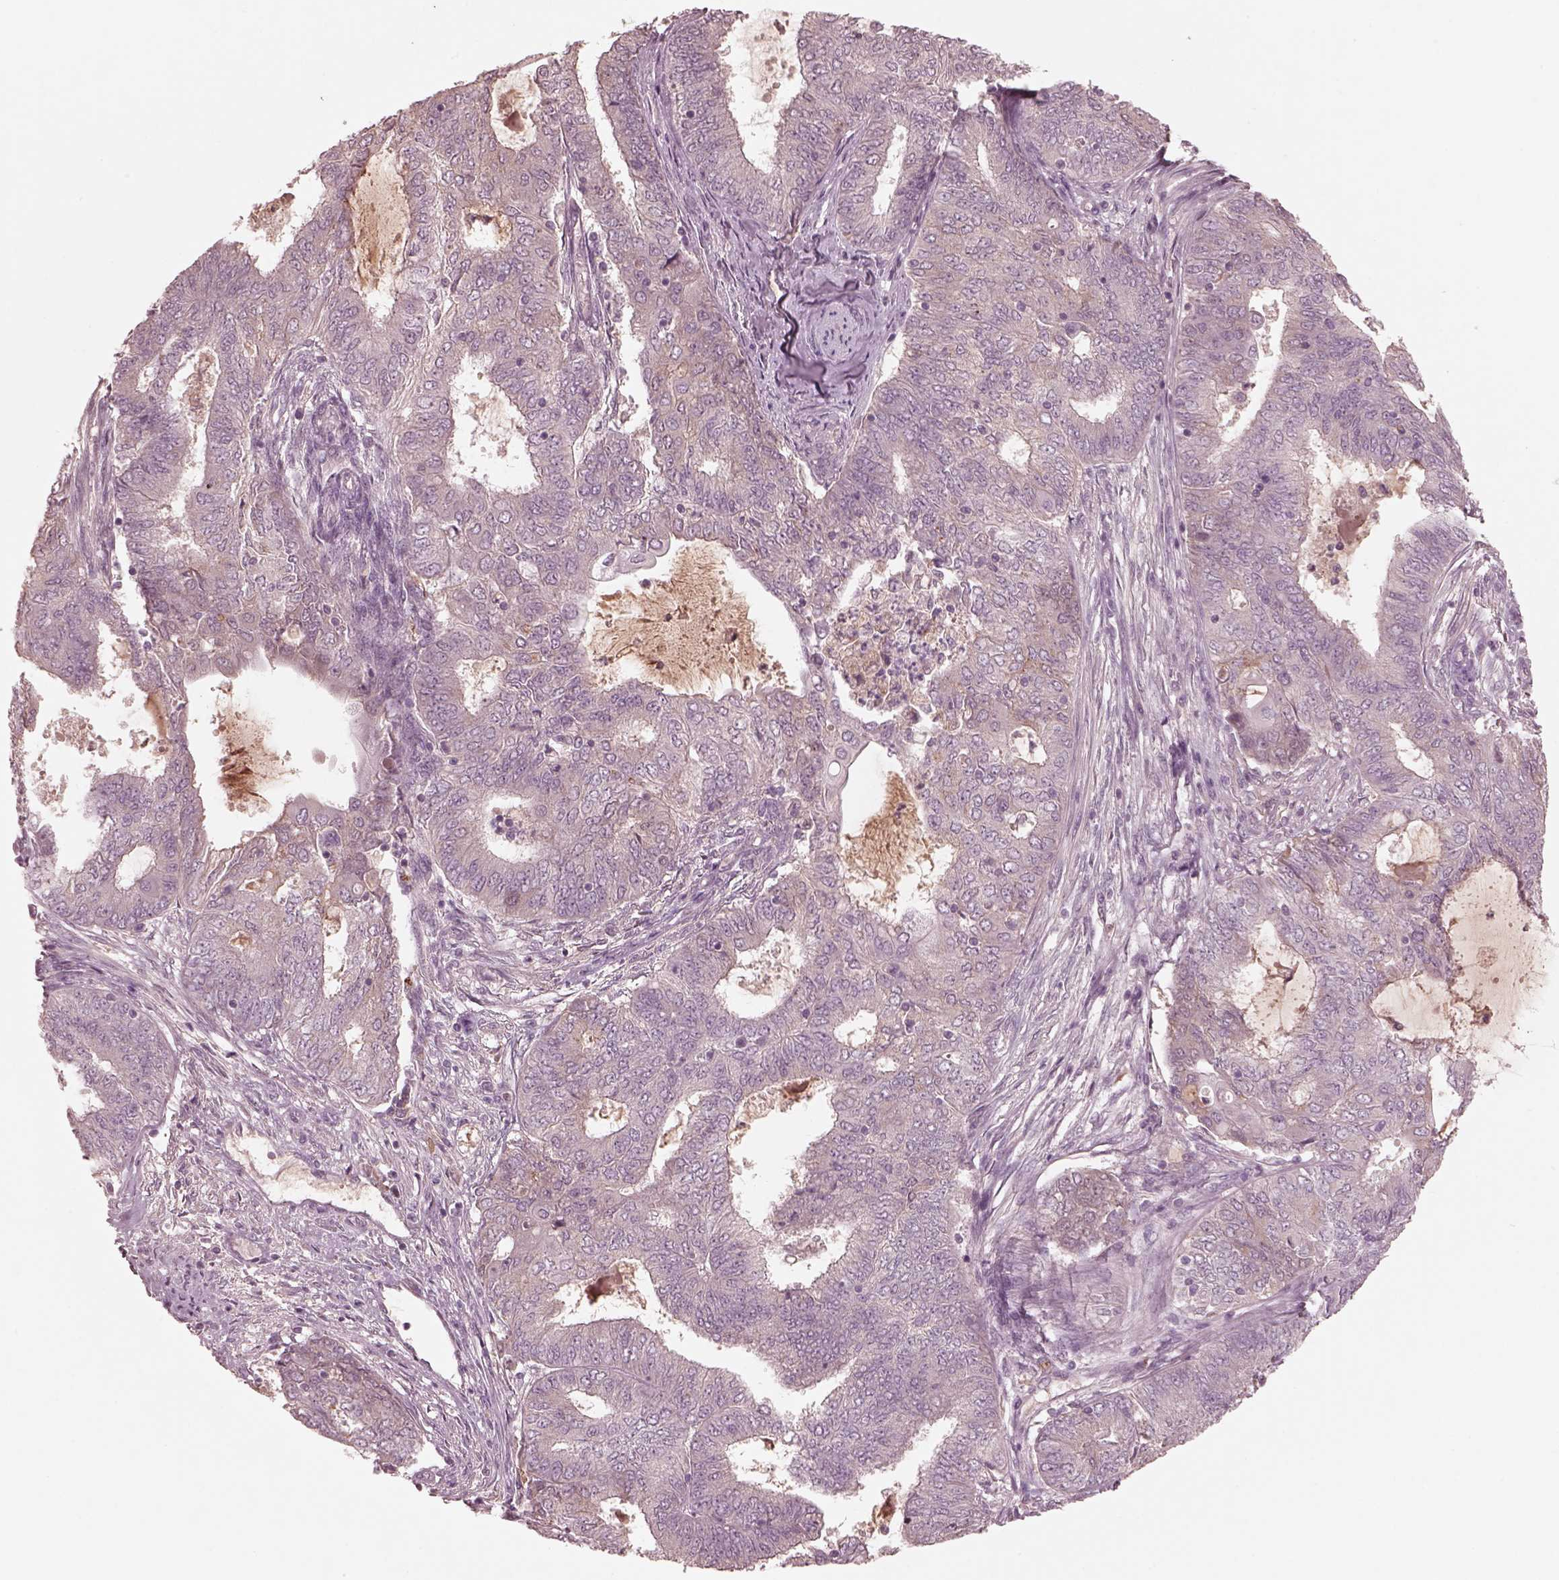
{"staining": {"intensity": "negative", "quantity": "none", "location": "none"}, "tissue": "endometrial cancer", "cell_type": "Tumor cells", "image_type": "cancer", "snomed": [{"axis": "morphology", "description": "Adenocarcinoma, NOS"}, {"axis": "topography", "description": "Endometrium"}], "caption": "Immunohistochemistry (IHC) photomicrograph of adenocarcinoma (endometrial) stained for a protein (brown), which exhibits no positivity in tumor cells.", "gene": "VWA5B1", "patient": {"sex": "female", "age": 62}}